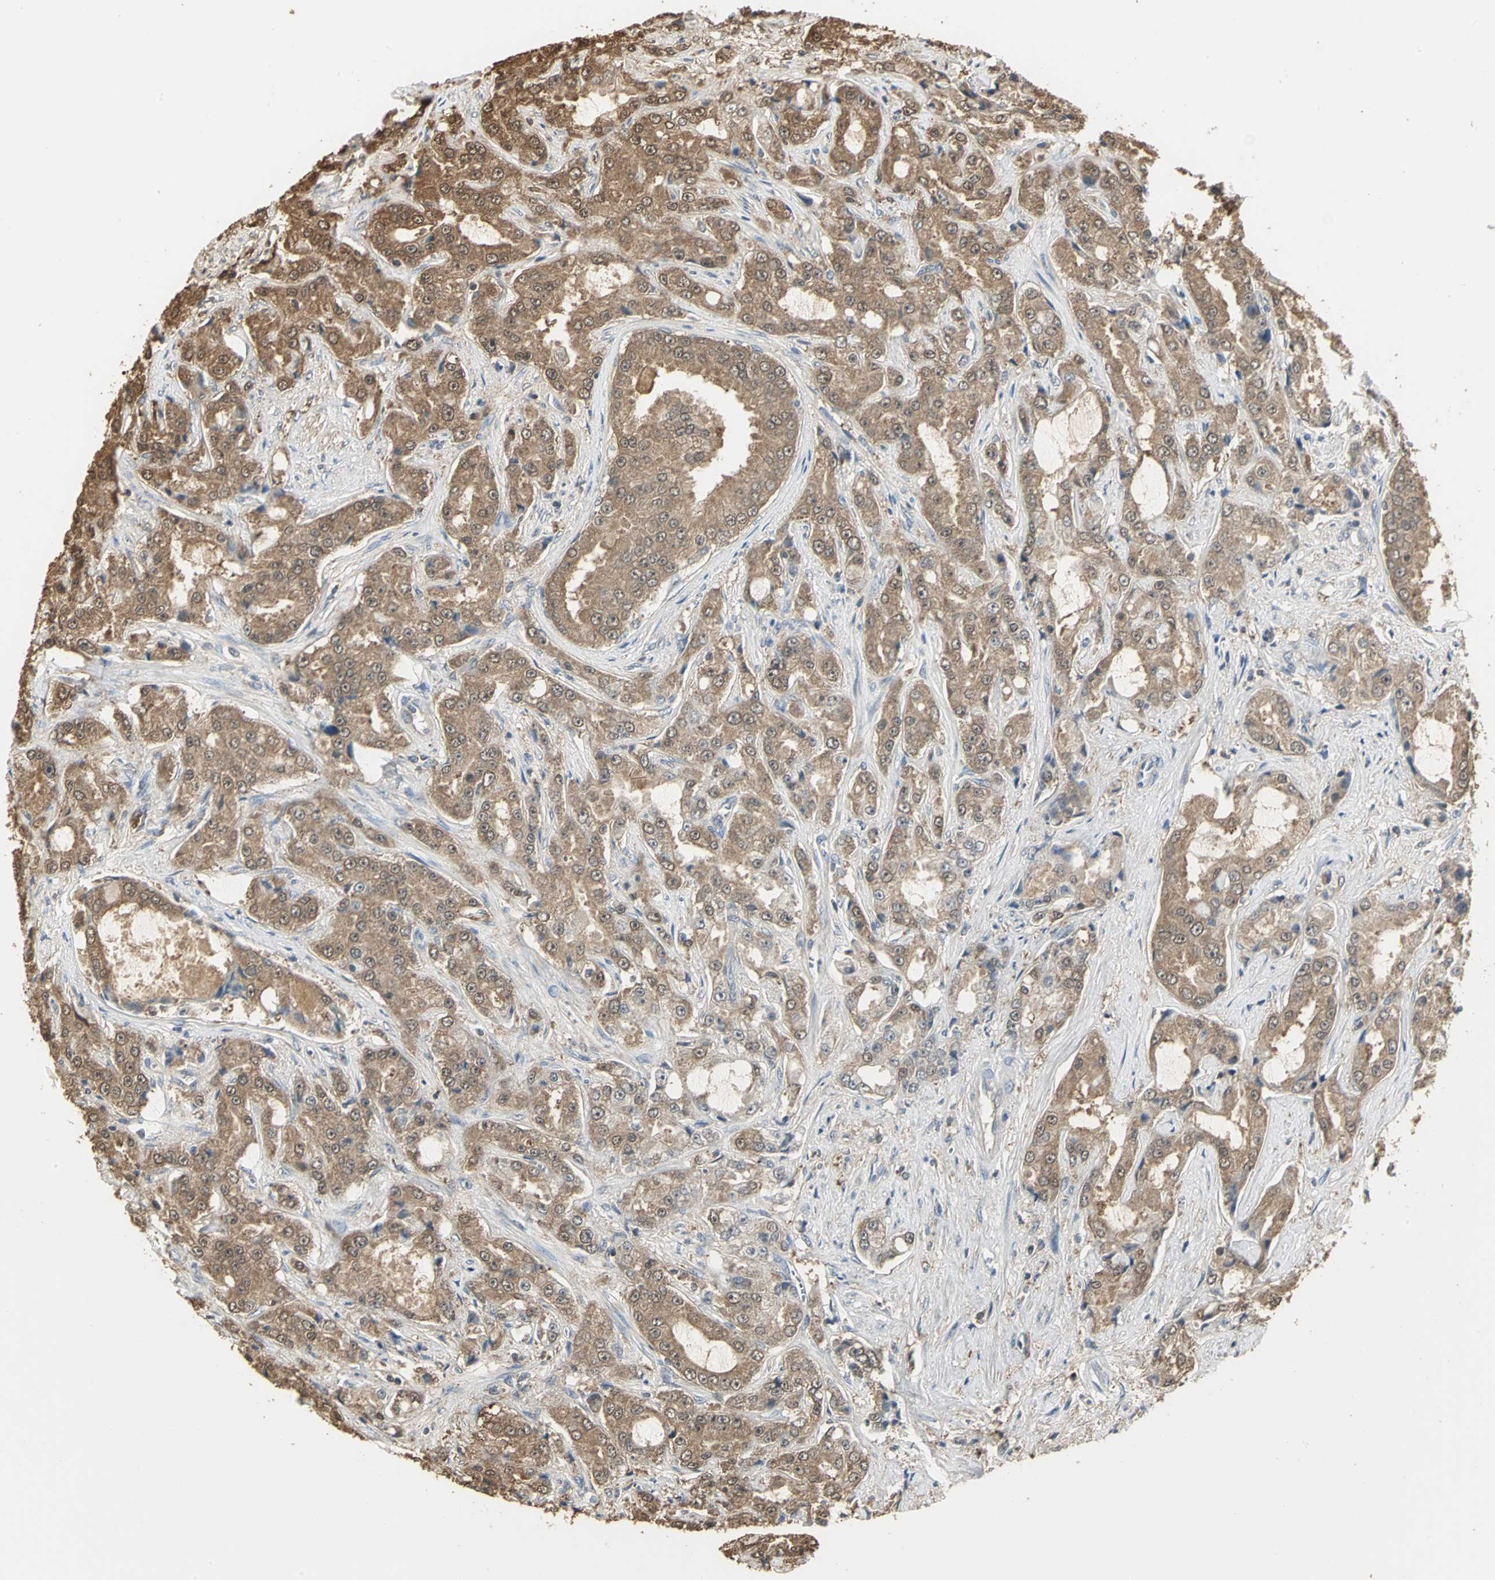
{"staining": {"intensity": "moderate", "quantity": ">75%", "location": "cytoplasmic/membranous,nuclear"}, "tissue": "prostate cancer", "cell_type": "Tumor cells", "image_type": "cancer", "snomed": [{"axis": "morphology", "description": "Adenocarcinoma, High grade"}, {"axis": "topography", "description": "Prostate"}], "caption": "IHC (DAB) staining of human adenocarcinoma (high-grade) (prostate) reveals moderate cytoplasmic/membranous and nuclear protein positivity in about >75% of tumor cells.", "gene": "PARK7", "patient": {"sex": "male", "age": 73}}